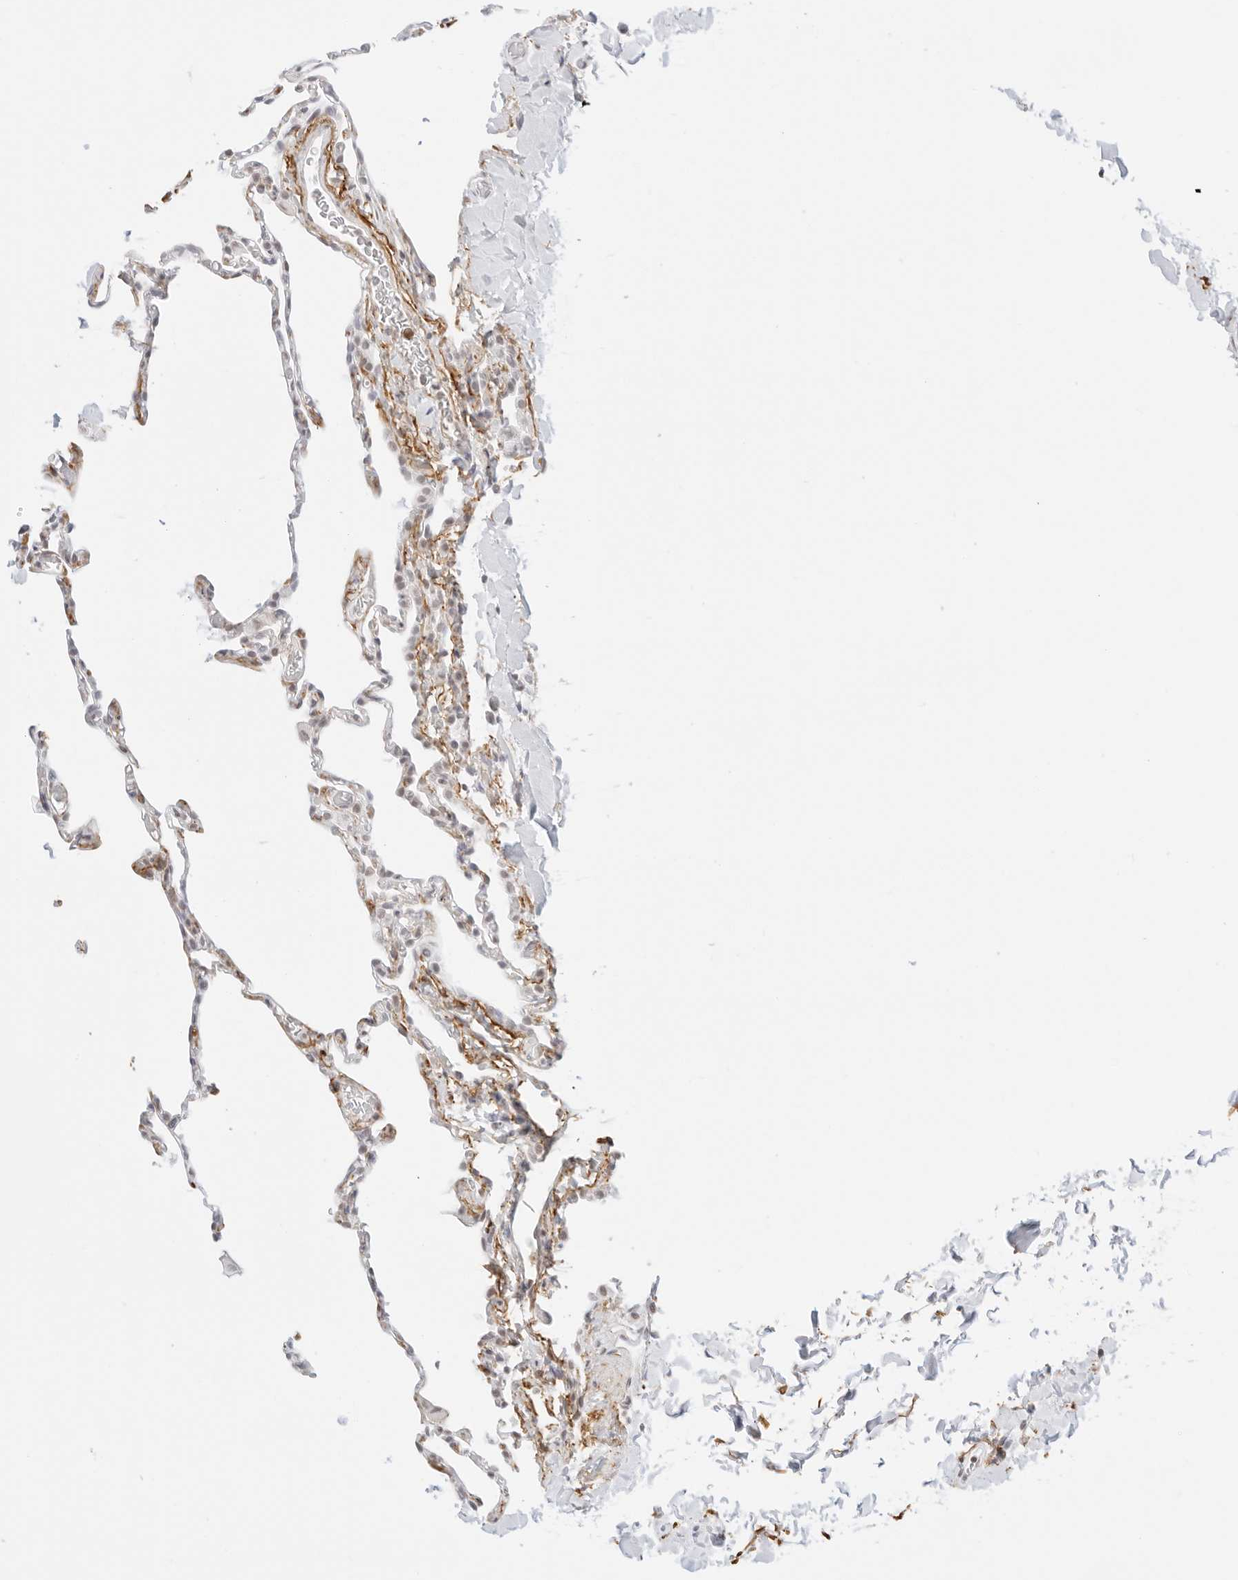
{"staining": {"intensity": "negative", "quantity": "none", "location": "none"}, "tissue": "lung", "cell_type": "Alveolar cells", "image_type": "normal", "snomed": [{"axis": "morphology", "description": "Normal tissue, NOS"}, {"axis": "topography", "description": "Lung"}], "caption": "IHC of normal human lung shows no staining in alveolar cells. Brightfield microscopy of IHC stained with DAB (3,3'-diaminobenzidine) (brown) and hematoxylin (blue), captured at high magnification.", "gene": "FBLN5", "patient": {"sex": "male", "age": 20}}